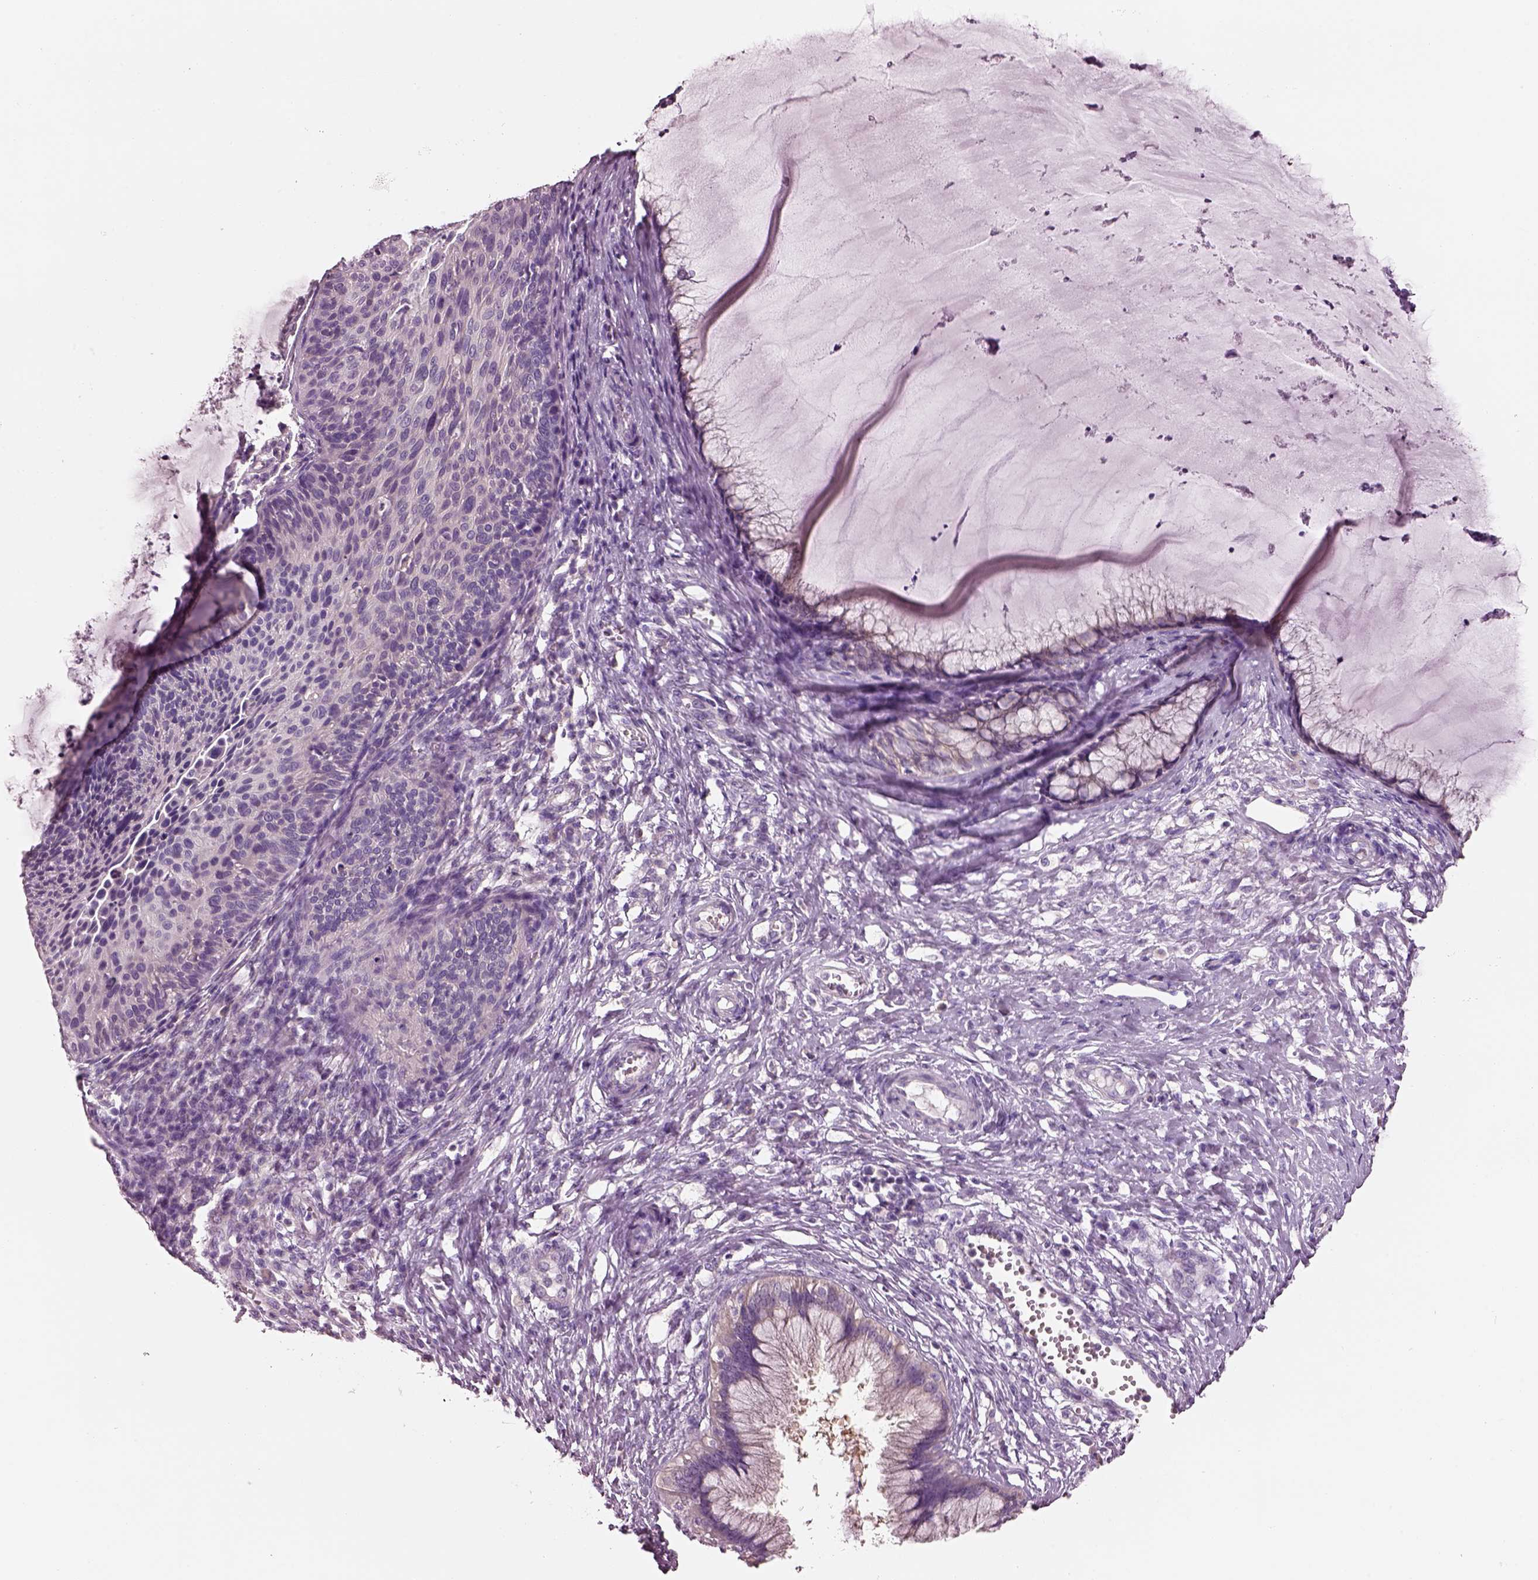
{"staining": {"intensity": "negative", "quantity": "none", "location": "none"}, "tissue": "cervical cancer", "cell_type": "Tumor cells", "image_type": "cancer", "snomed": [{"axis": "morphology", "description": "Squamous cell carcinoma, NOS"}, {"axis": "topography", "description": "Cervix"}], "caption": "An immunohistochemistry (IHC) photomicrograph of squamous cell carcinoma (cervical) is shown. There is no staining in tumor cells of squamous cell carcinoma (cervical).", "gene": "ELSPBP1", "patient": {"sex": "female", "age": 36}}